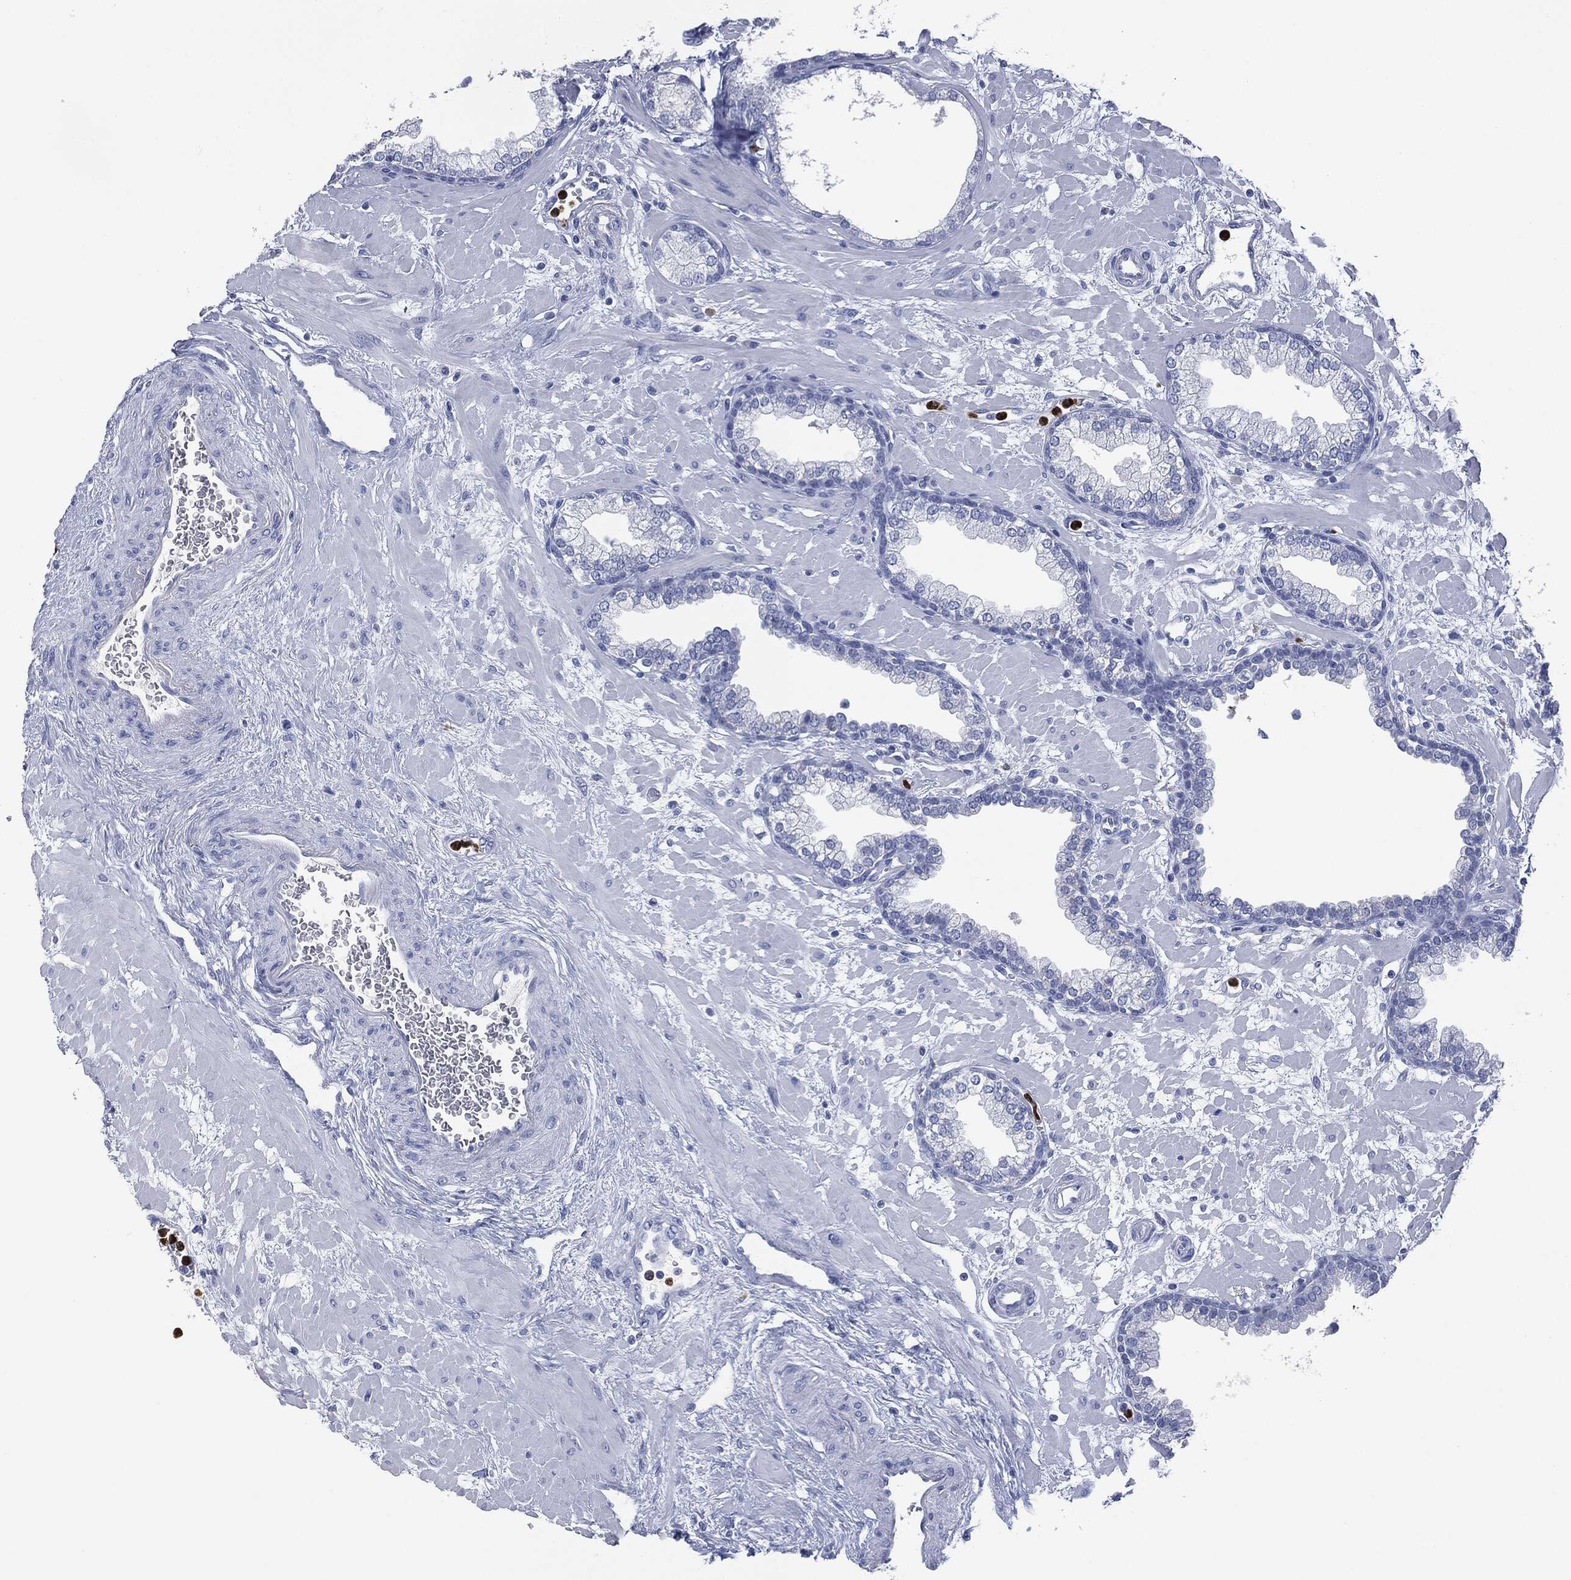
{"staining": {"intensity": "negative", "quantity": "none", "location": "none"}, "tissue": "prostate", "cell_type": "Glandular cells", "image_type": "normal", "snomed": [{"axis": "morphology", "description": "Normal tissue, NOS"}, {"axis": "topography", "description": "Prostate"}], "caption": "Glandular cells show no significant expression in benign prostate. (Immunohistochemistry, brightfield microscopy, high magnification).", "gene": "CEACAM8", "patient": {"sex": "male", "age": 63}}